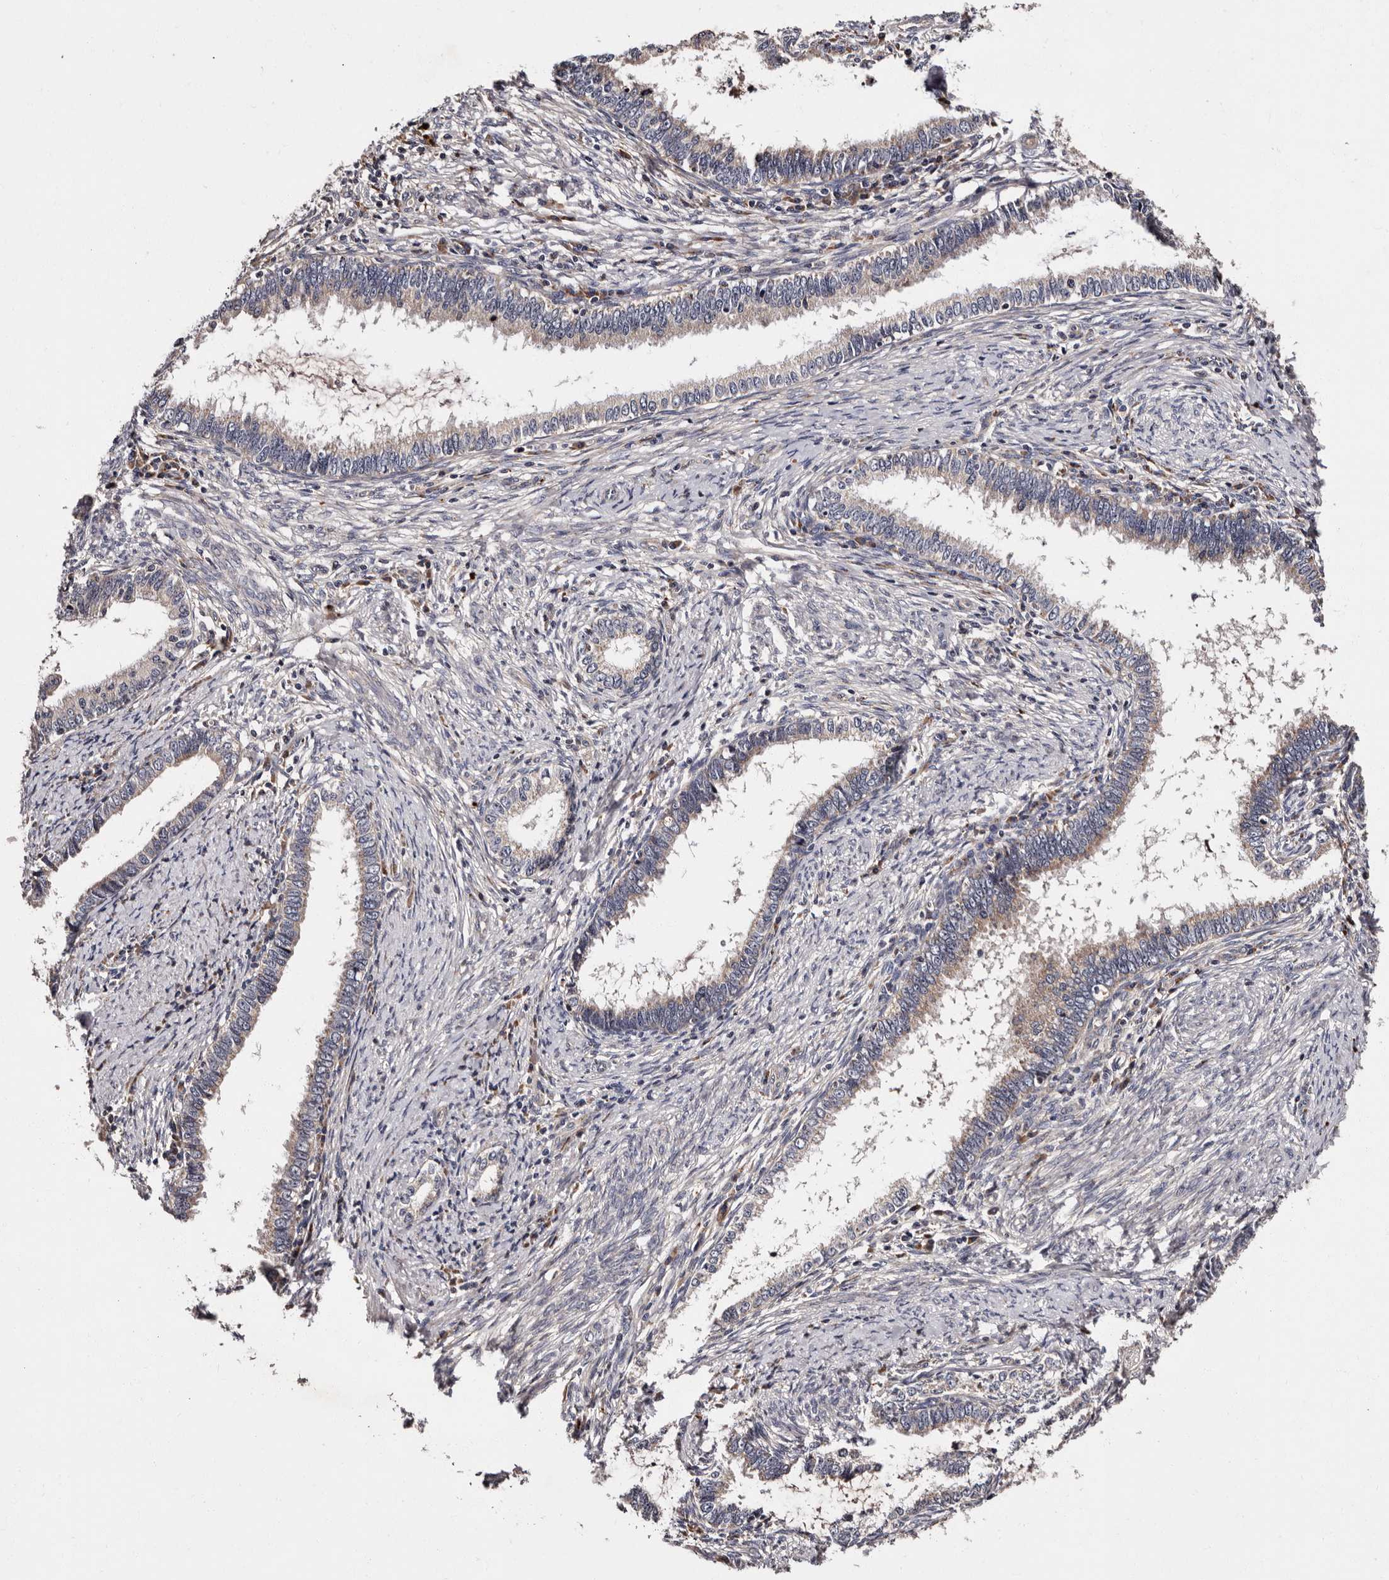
{"staining": {"intensity": "weak", "quantity": "<25%", "location": "cytoplasmic/membranous"}, "tissue": "cervical cancer", "cell_type": "Tumor cells", "image_type": "cancer", "snomed": [{"axis": "morphology", "description": "Adenocarcinoma, NOS"}, {"axis": "topography", "description": "Cervix"}], "caption": "A high-resolution histopathology image shows immunohistochemistry staining of cervical cancer (adenocarcinoma), which exhibits no significant positivity in tumor cells.", "gene": "ADCK5", "patient": {"sex": "female", "age": 36}}